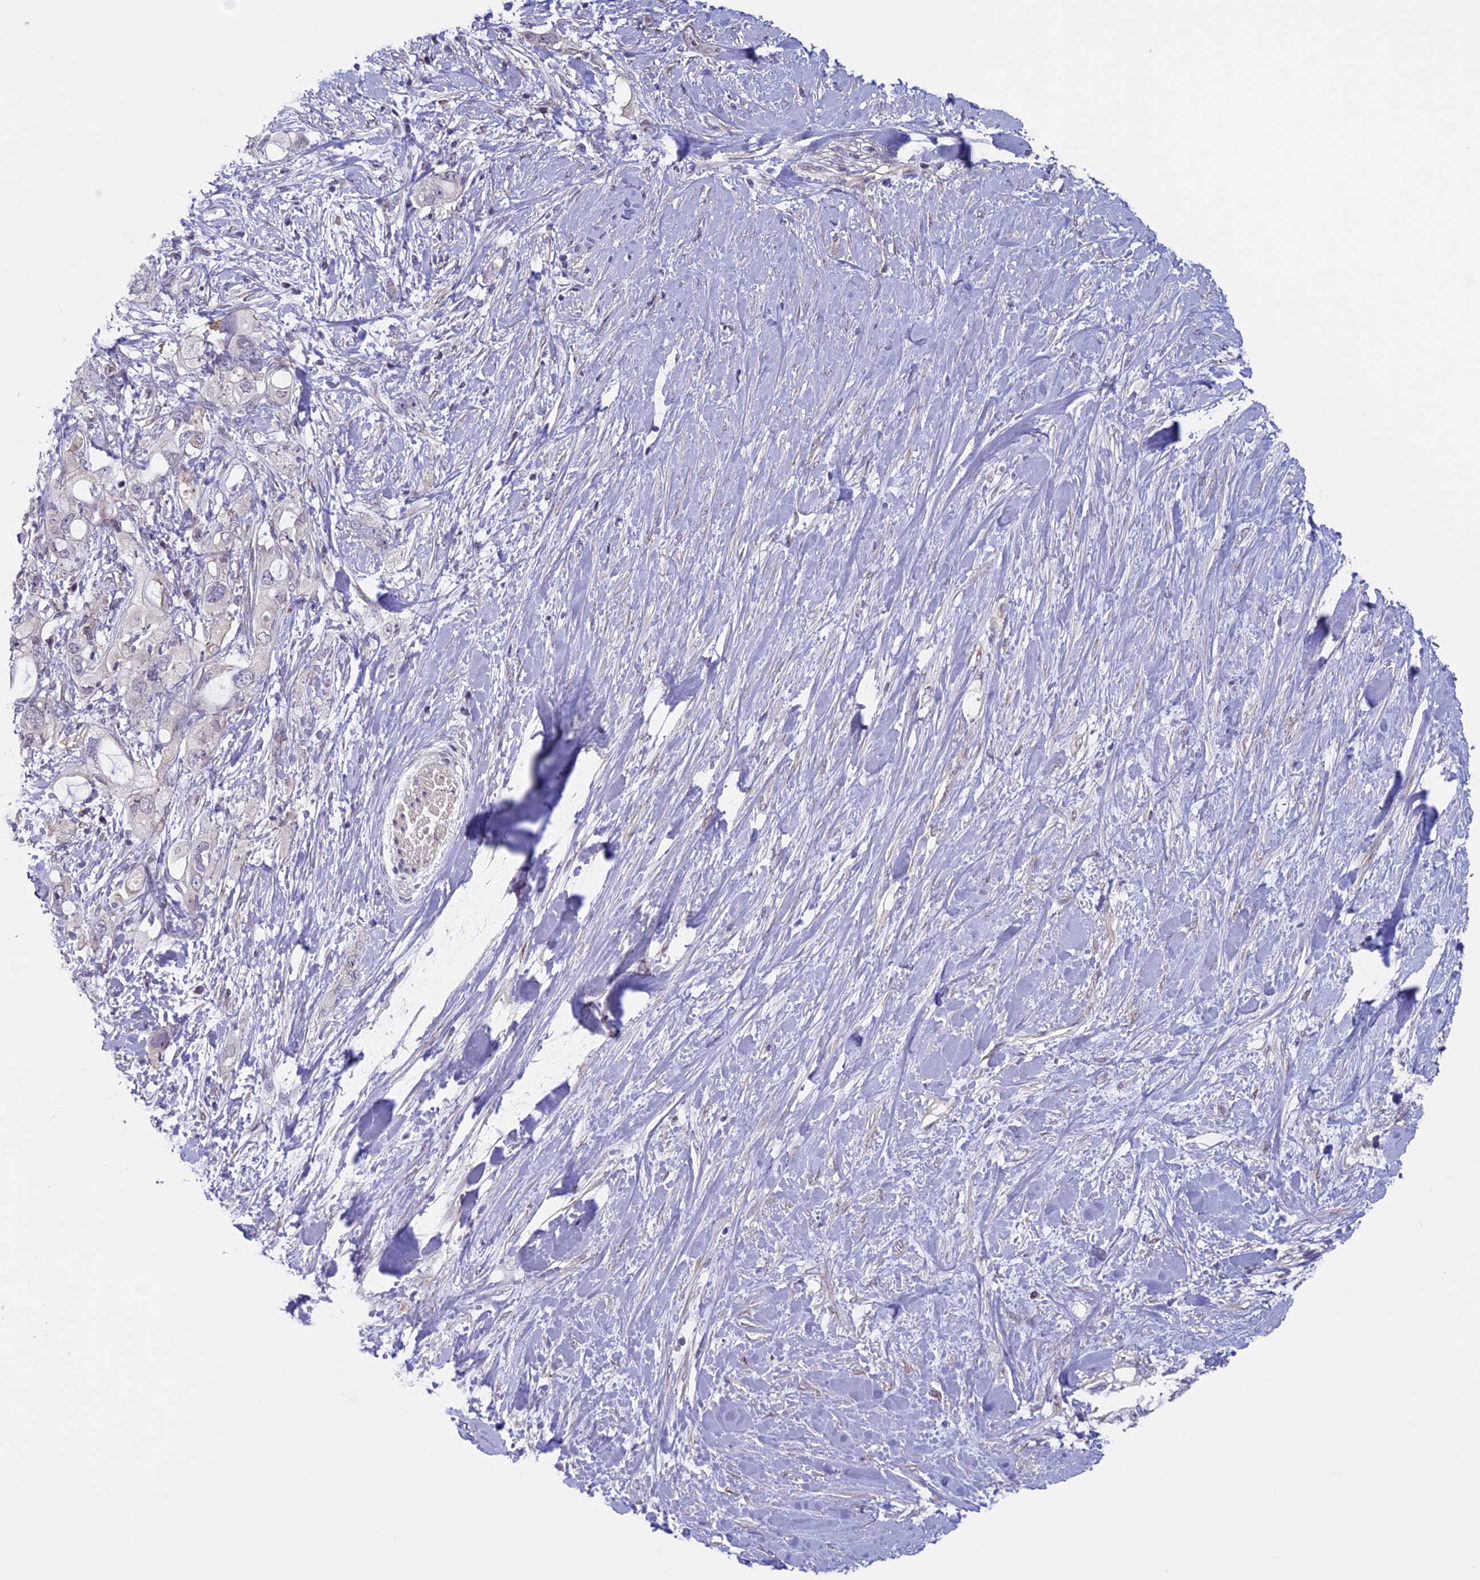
{"staining": {"intensity": "negative", "quantity": "none", "location": "none"}, "tissue": "pancreatic cancer", "cell_type": "Tumor cells", "image_type": "cancer", "snomed": [{"axis": "morphology", "description": "Adenocarcinoma, NOS"}, {"axis": "topography", "description": "Pancreas"}], "caption": "Tumor cells are negative for brown protein staining in adenocarcinoma (pancreatic).", "gene": "SLC1A6", "patient": {"sex": "female", "age": 56}}